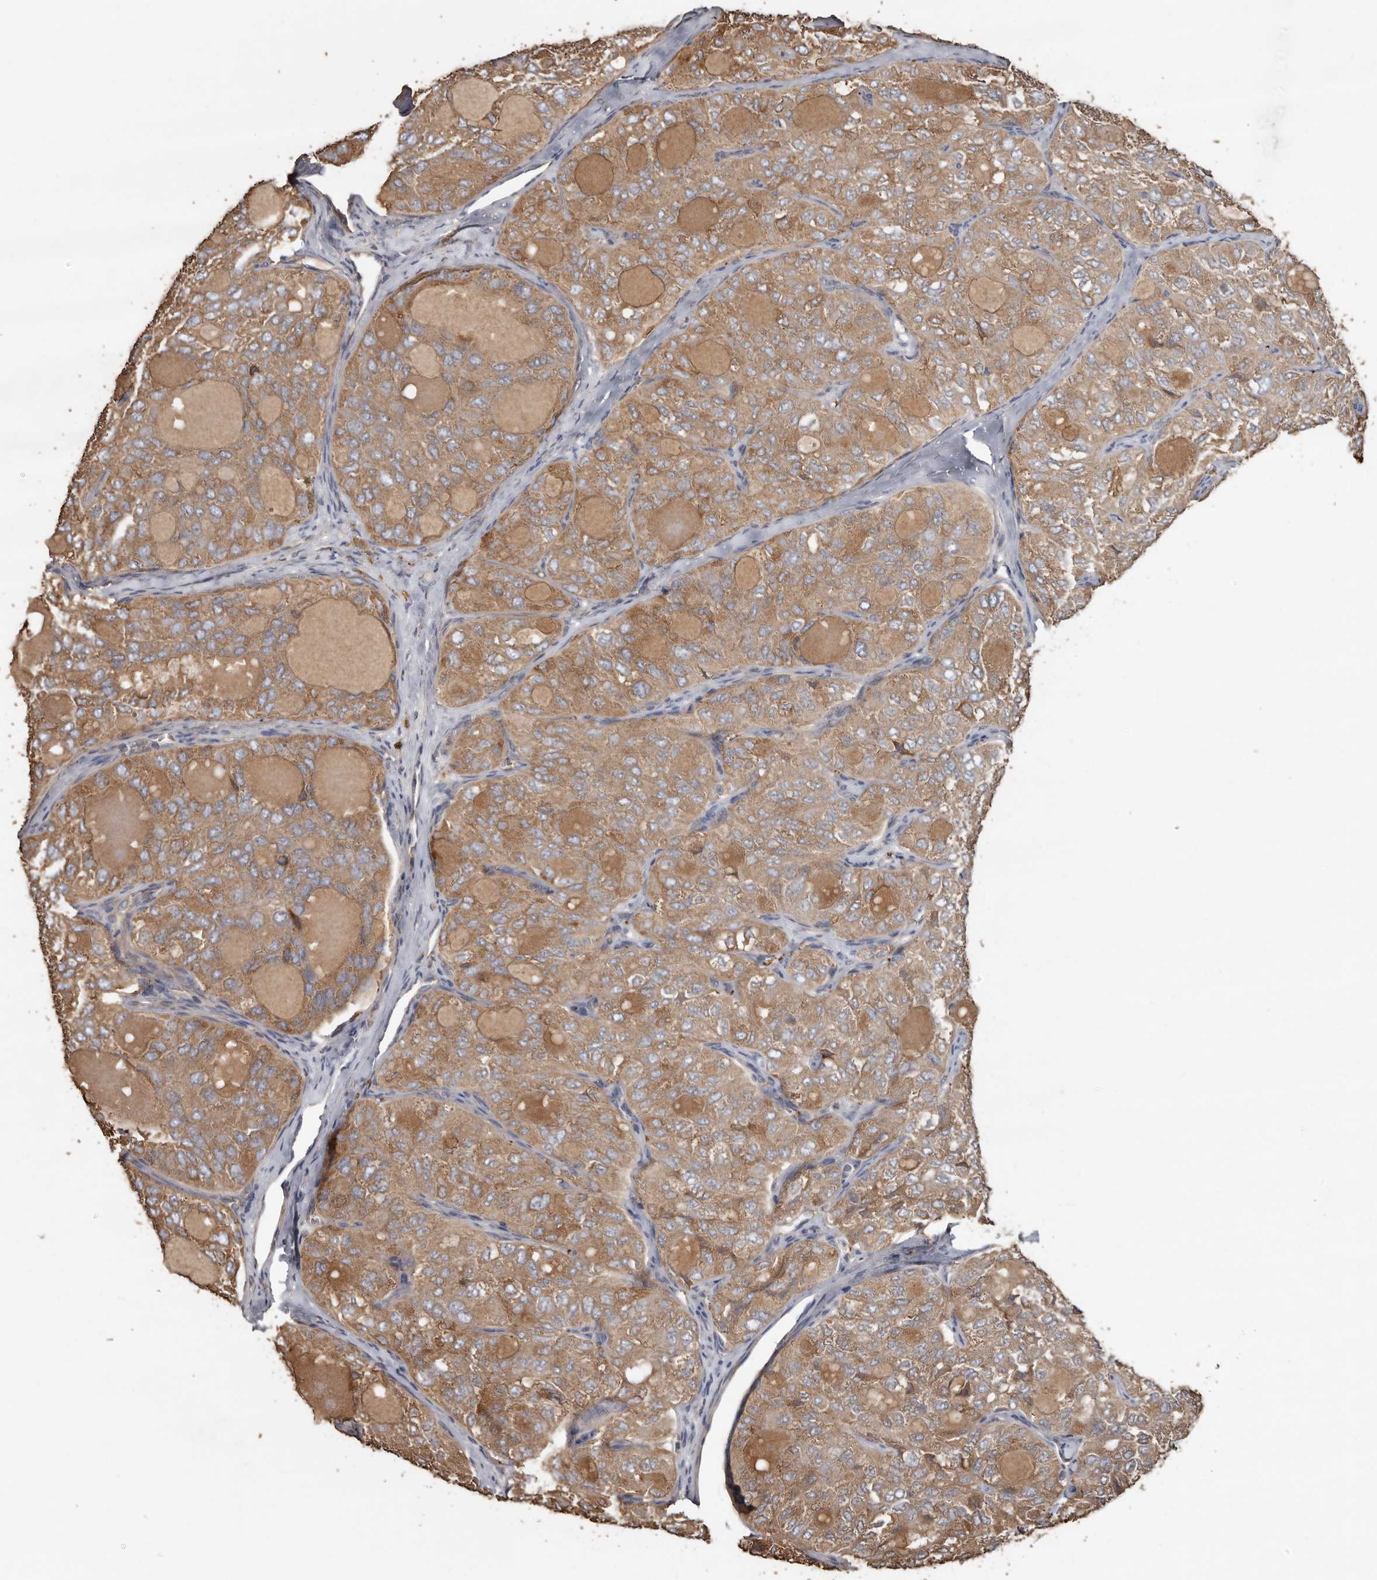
{"staining": {"intensity": "moderate", "quantity": ">75%", "location": "cytoplasmic/membranous"}, "tissue": "thyroid cancer", "cell_type": "Tumor cells", "image_type": "cancer", "snomed": [{"axis": "morphology", "description": "Follicular adenoma carcinoma, NOS"}, {"axis": "topography", "description": "Thyroid gland"}], "caption": "Human thyroid cancer stained for a protein (brown) displays moderate cytoplasmic/membranous positive positivity in about >75% of tumor cells.", "gene": "FLCN", "patient": {"sex": "male", "age": 75}}